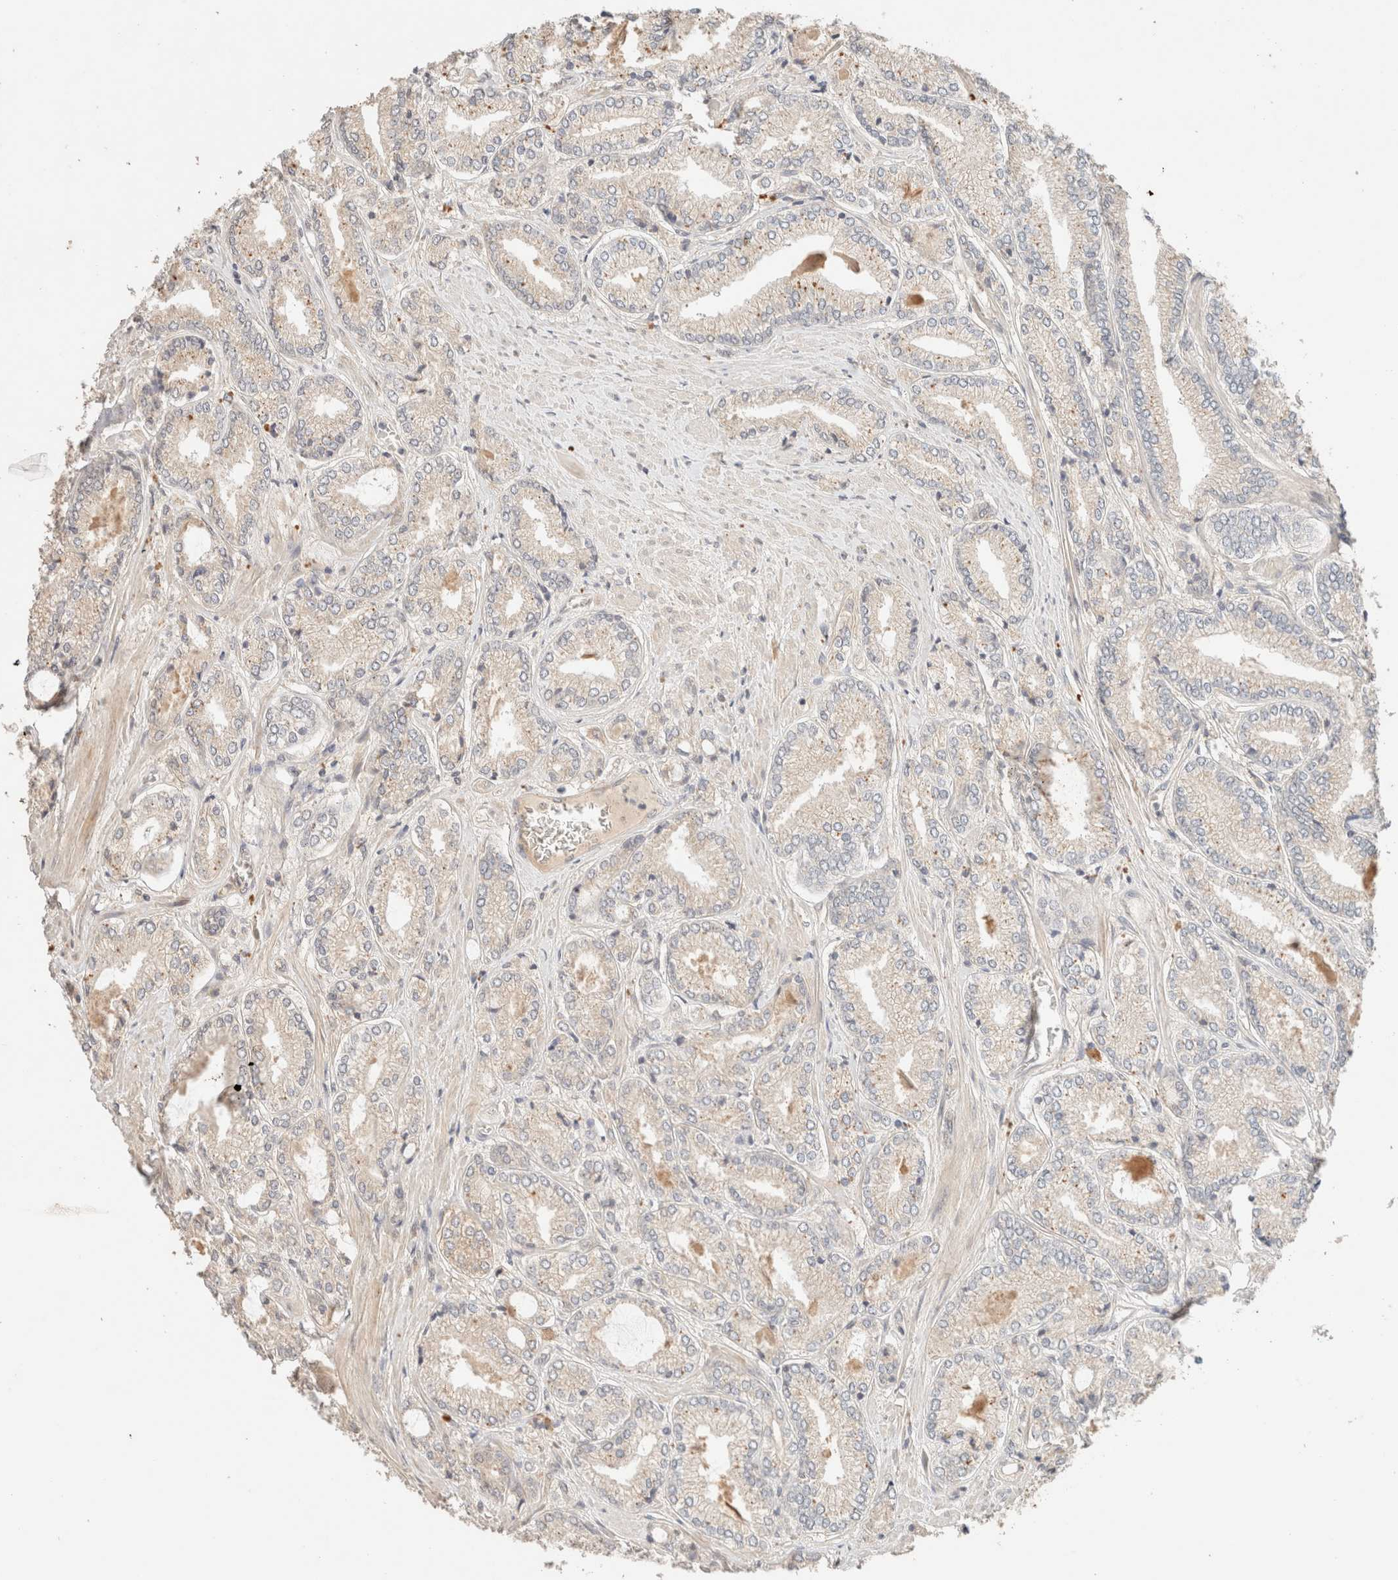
{"staining": {"intensity": "negative", "quantity": "none", "location": "none"}, "tissue": "prostate cancer", "cell_type": "Tumor cells", "image_type": "cancer", "snomed": [{"axis": "morphology", "description": "Adenocarcinoma, Low grade"}, {"axis": "topography", "description": "Prostate"}], "caption": "Human prostate cancer stained for a protein using immunohistochemistry (IHC) reveals no staining in tumor cells.", "gene": "SARM1", "patient": {"sex": "male", "age": 62}}